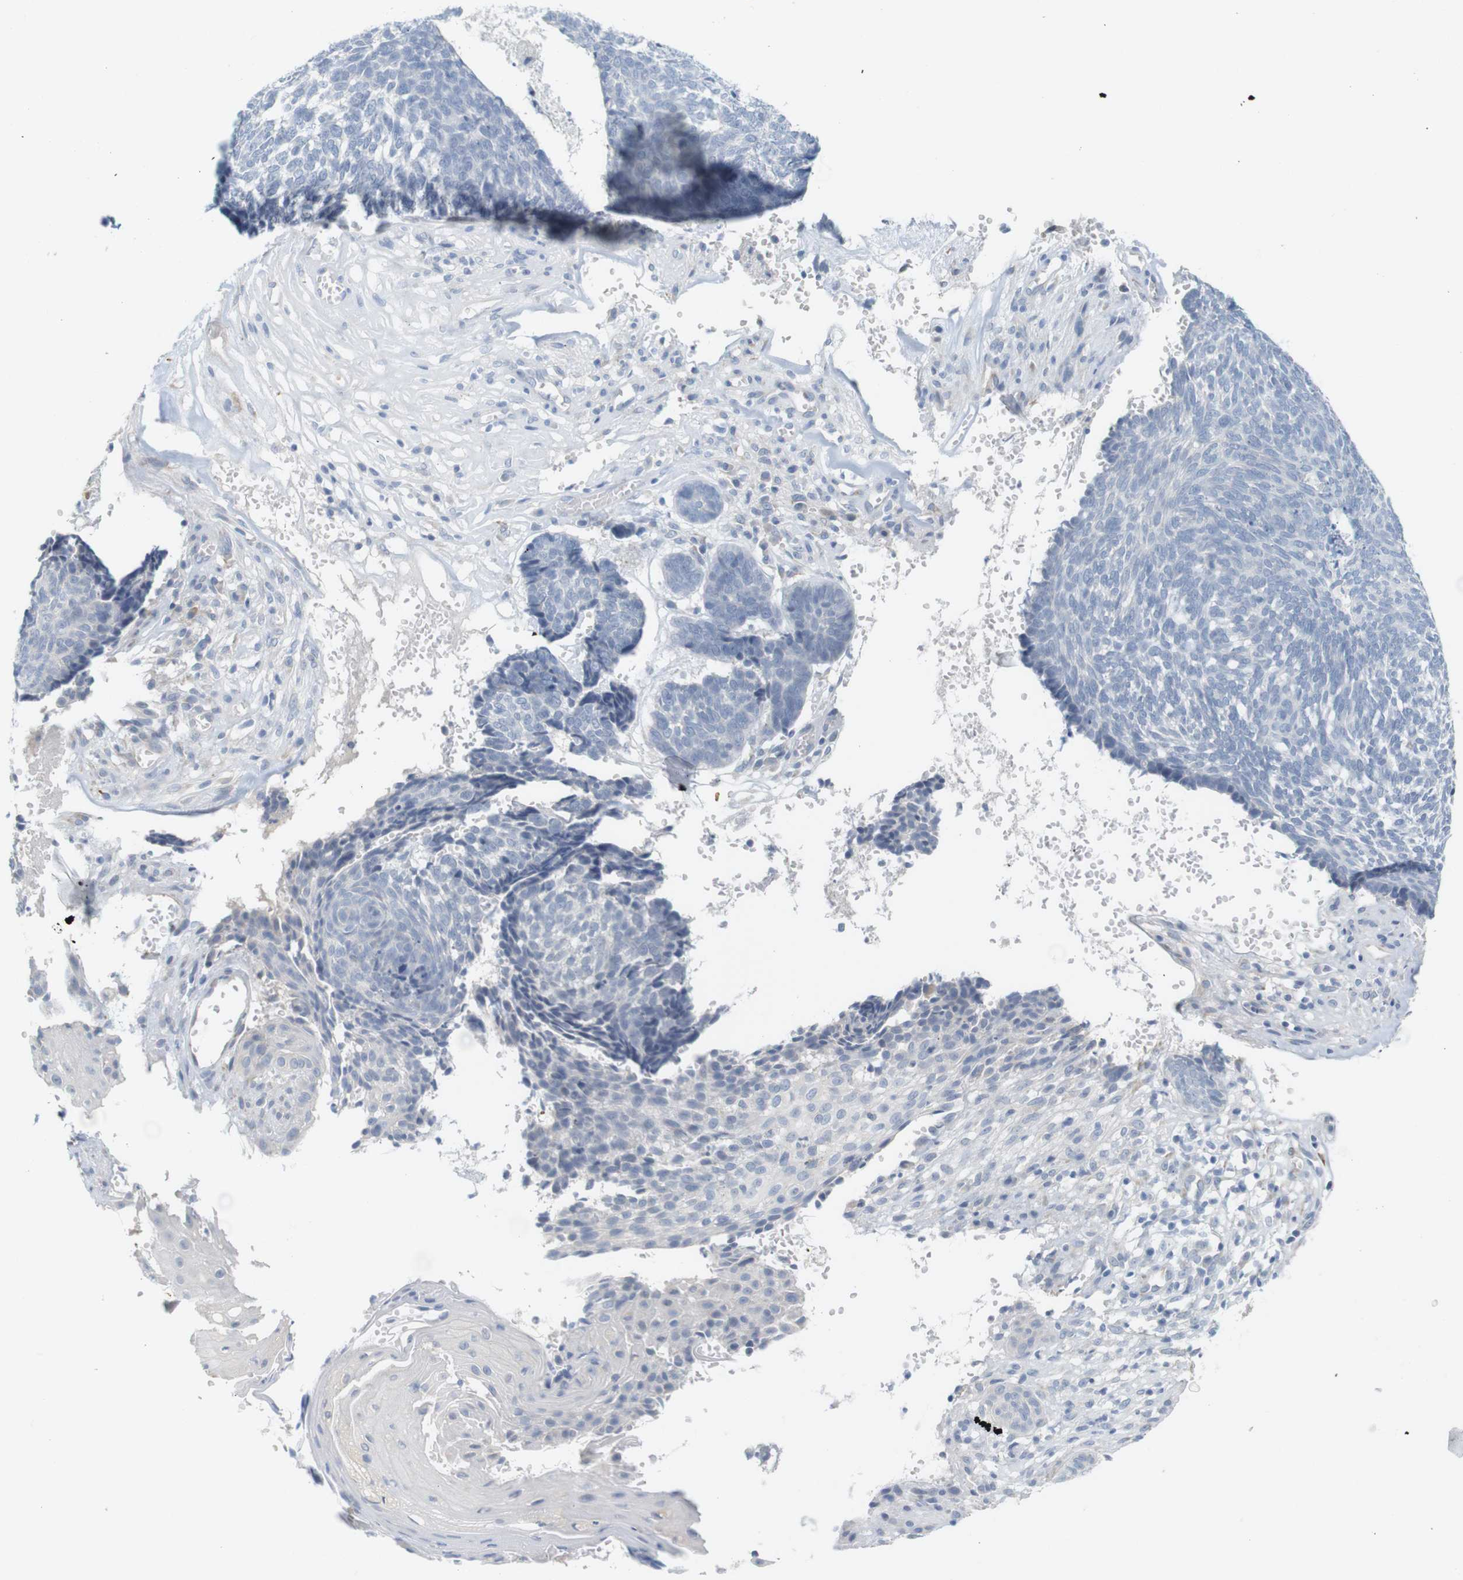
{"staining": {"intensity": "negative", "quantity": "none", "location": "none"}, "tissue": "skin cancer", "cell_type": "Tumor cells", "image_type": "cancer", "snomed": [{"axis": "morphology", "description": "Basal cell carcinoma"}, {"axis": "topography", "description": "Skin"}], "caption": "Tumor cells are negative for protein expression in human skin basal cell carcinoma. Nuclei are stained in blue.", "gene": "RGS9", "patient": {"sex": "male", "age": 84}}